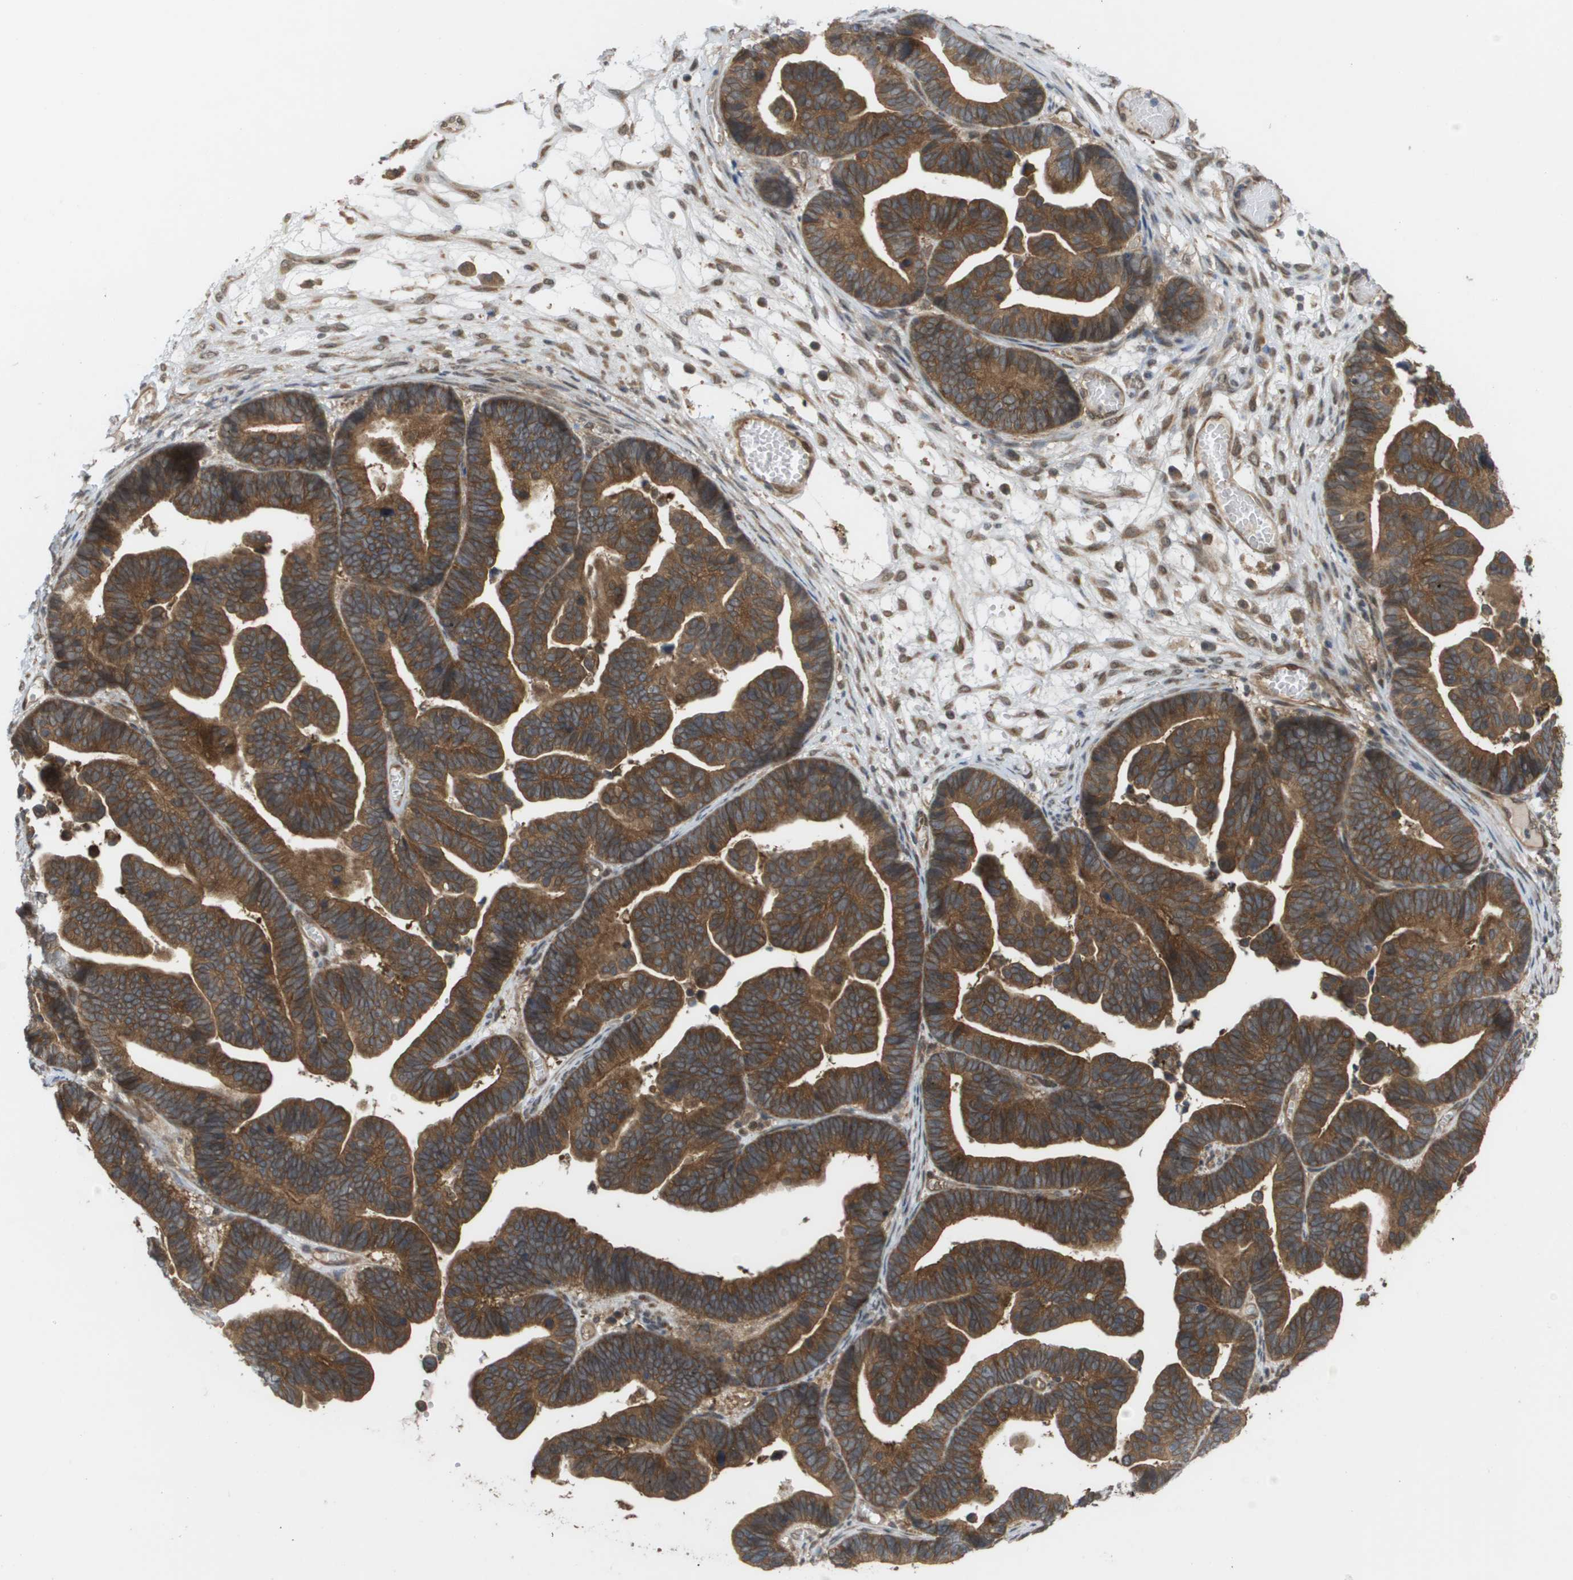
{"staining": {"intensity": "strong", "quantity": ">75%", "location": "cytoplasmic/membranous"}, "tissue": "ovarian cancer", "cell_type": "Tumor cells", "image_type": "cancer", "snomed": [{"axis": "morphology", "description": "Cystadenocarcinoma, serous, NOS"}, {"axis": "topography", "description": "Ovary"}], "caption": "DAB immunohistochemical staining of human ovarian cancer demonstrates strong cytoplasmic/membranous protein staining in approximately >75% of tumor cells. (Stains: DAB in brown, nuclei in blue, Microscopy: brightfield microscopy at high magnification).", "gene": "CTPS2", "patient": {"sex": "female", "age": 56}}